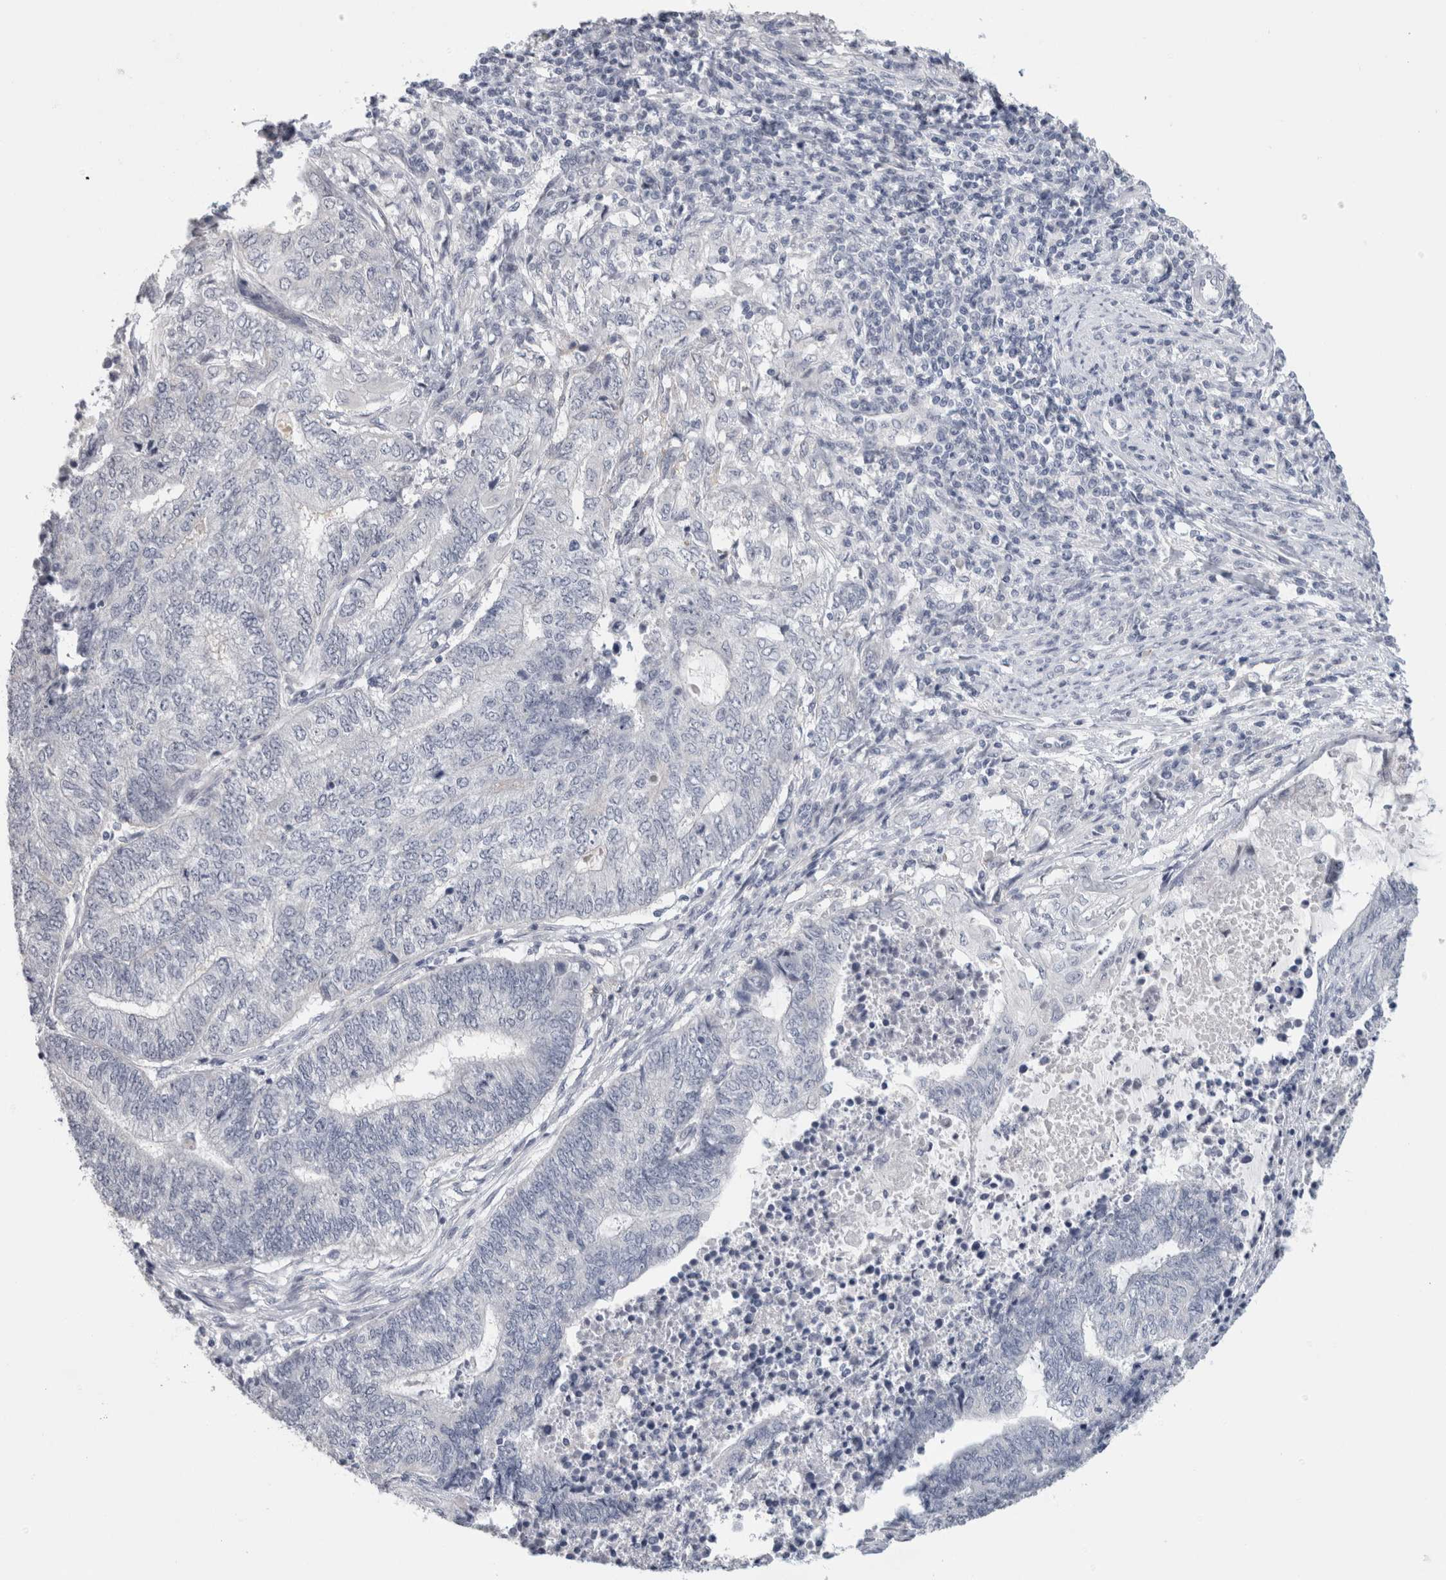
{"staining": {"intensity": "negative", "quantity": "none", "location": "none"}, "tissue": "endometrial cancer", "cell_type": "Tumor cells", "image_type": "cancer", "snomed": [{"axis": "morphology", "description": "Adenocarcinoma, NOS"}, {"axis": "topography", "description": "Uterus"}, {"axis": "topography", "description": "Endometrium"}], "caption": "Tumor cells are negative for protein expression in human endometrial cancer (adenocarcinoma).", "gene": "TONSL", "patient": {"sex": "female", "age": 70}}